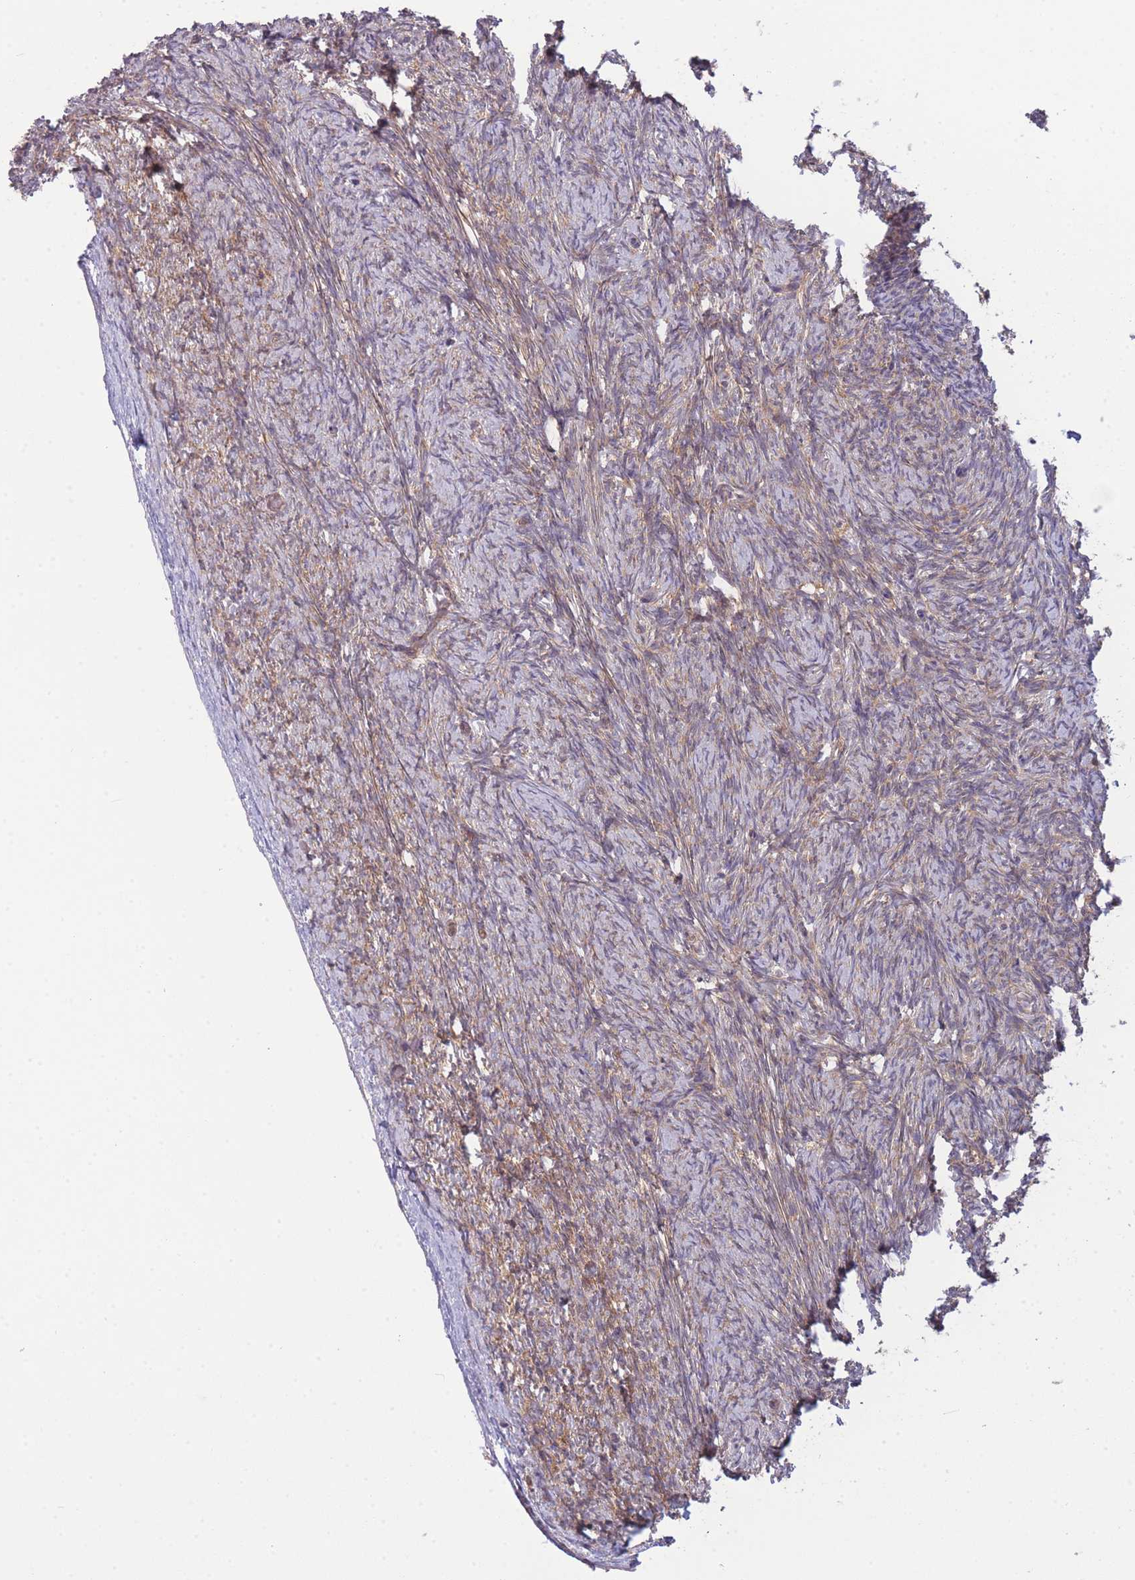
{"staining": {"intensity": "weak", "quantity": "25%-75%", "location": "cytoplasmic/membranous"}, "tissue": "ovary", "cell_type": "Ovarian stroma cells", "image_type": "normal", "snomed": [{"axis": "morphology", "description": "Normal tissue, NOS"}, {"axis": "topography", "description": "Ovary"}], "caption": "Immunohistochemical staining of normal ovary reveals 25%-75% levels of weak cytoplasmic/membranous protein expression in about 25%-75% of ovarian stroma cells. The staining is performed using DAB (3,3'-diaminobenzidine) brown chromogen to label protein expression. The nuclei are counter-stained blue using hematoxylin.", "gene": "PFDN6", "patient": {"sex": "female", "age": 44}}